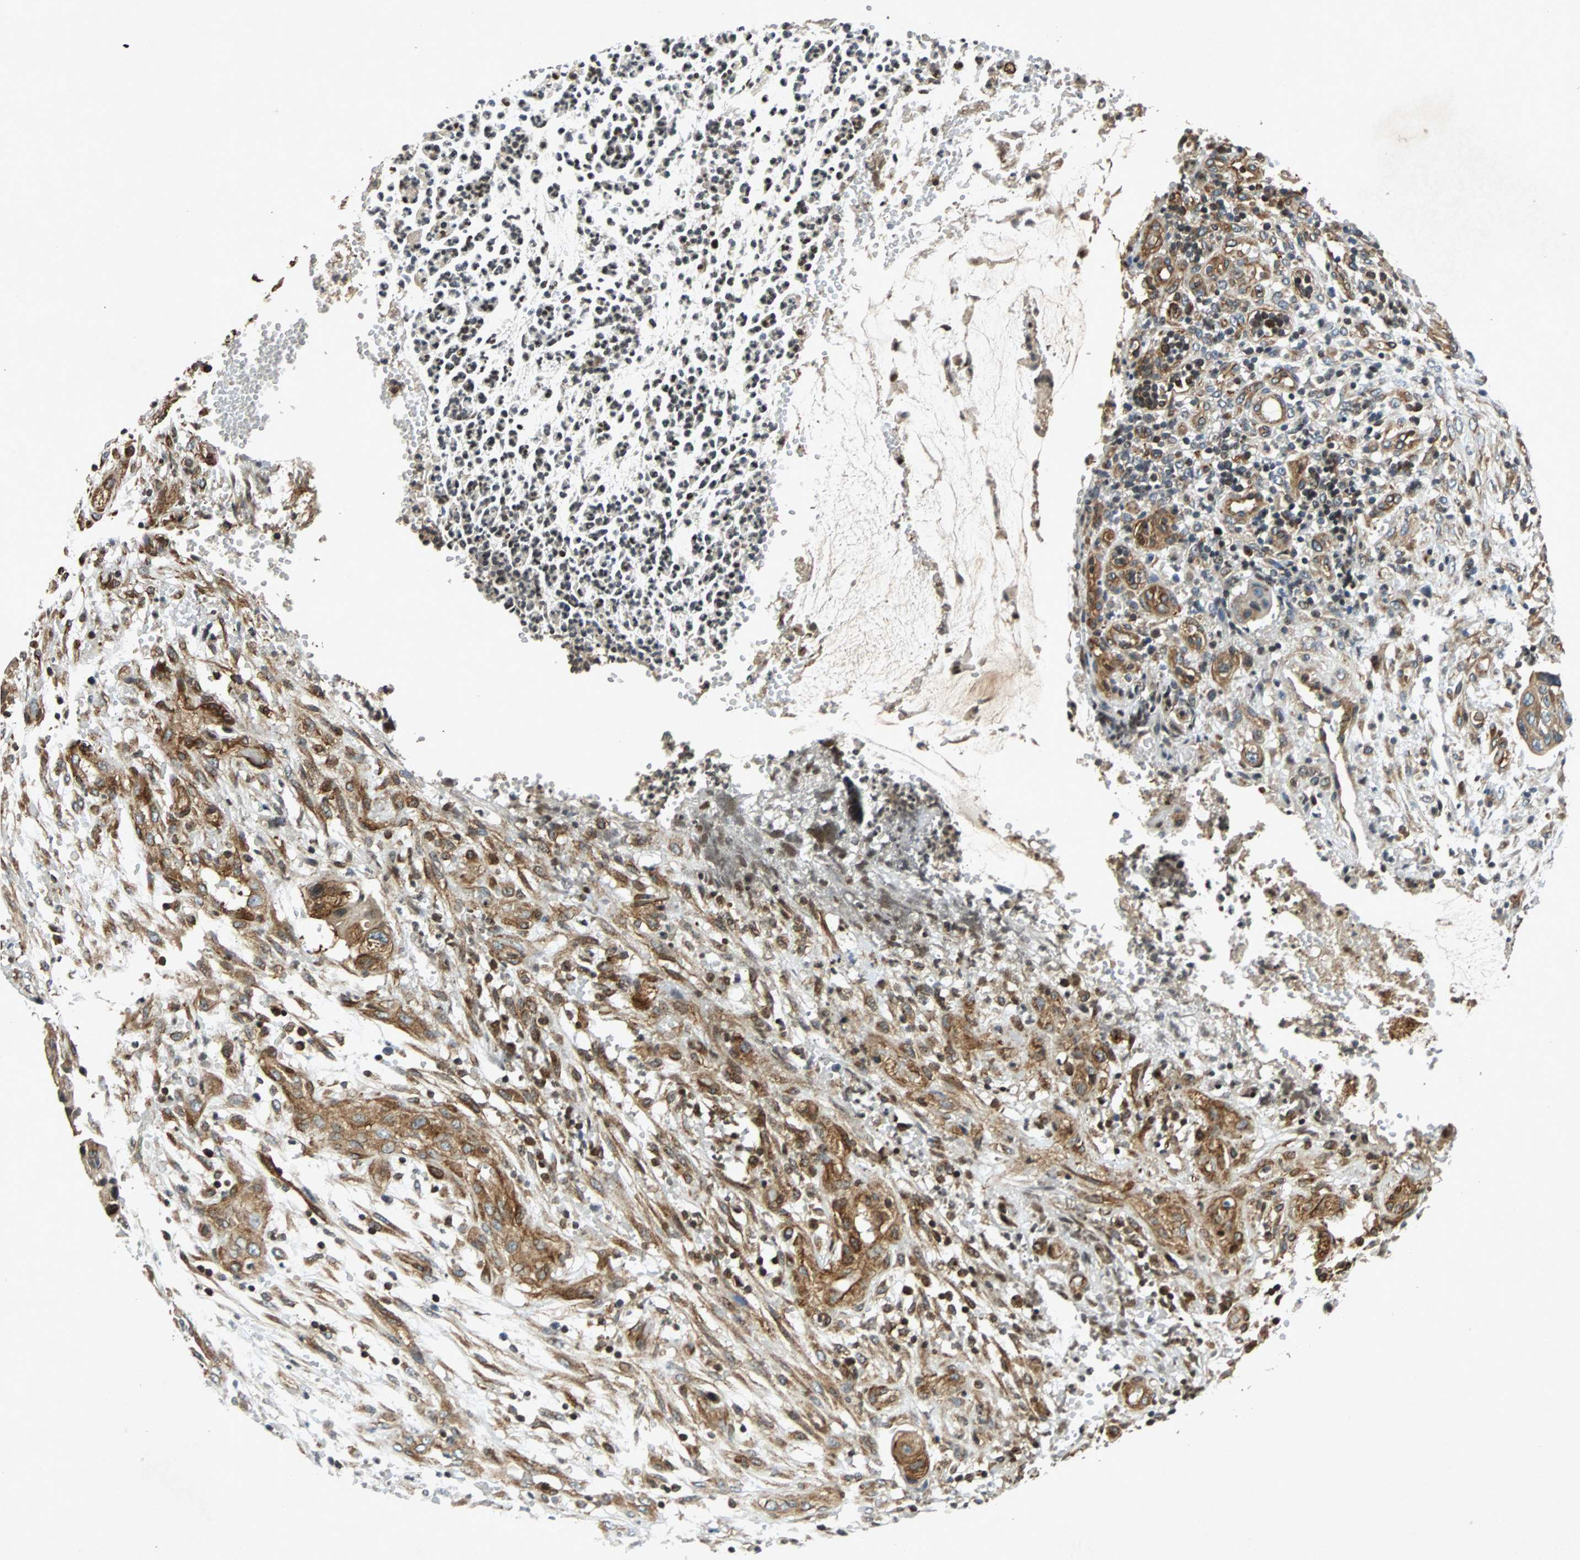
{"staining": {"intensity": "moderate", "quantity": ">75%", "location": "cytoplasmic/membranous"}, "tissue": "colorectal cancer", "cell_type": "Tumor cells", "image_type": "cancer", "snomed": [{"axis": "morphology", "description": "Adenocarcinoma, NOS"}, {"axis": "topography", "description": "Colon"}], "caption": "Human colorectal adenocarcinoma stained for a protein (brown) shows moderate cytoplasmic/membranous positive staining in approximately >75% of tumor cells.", "gene": "TUBA4A", "patient": {"sex": "female", "age": 57}}